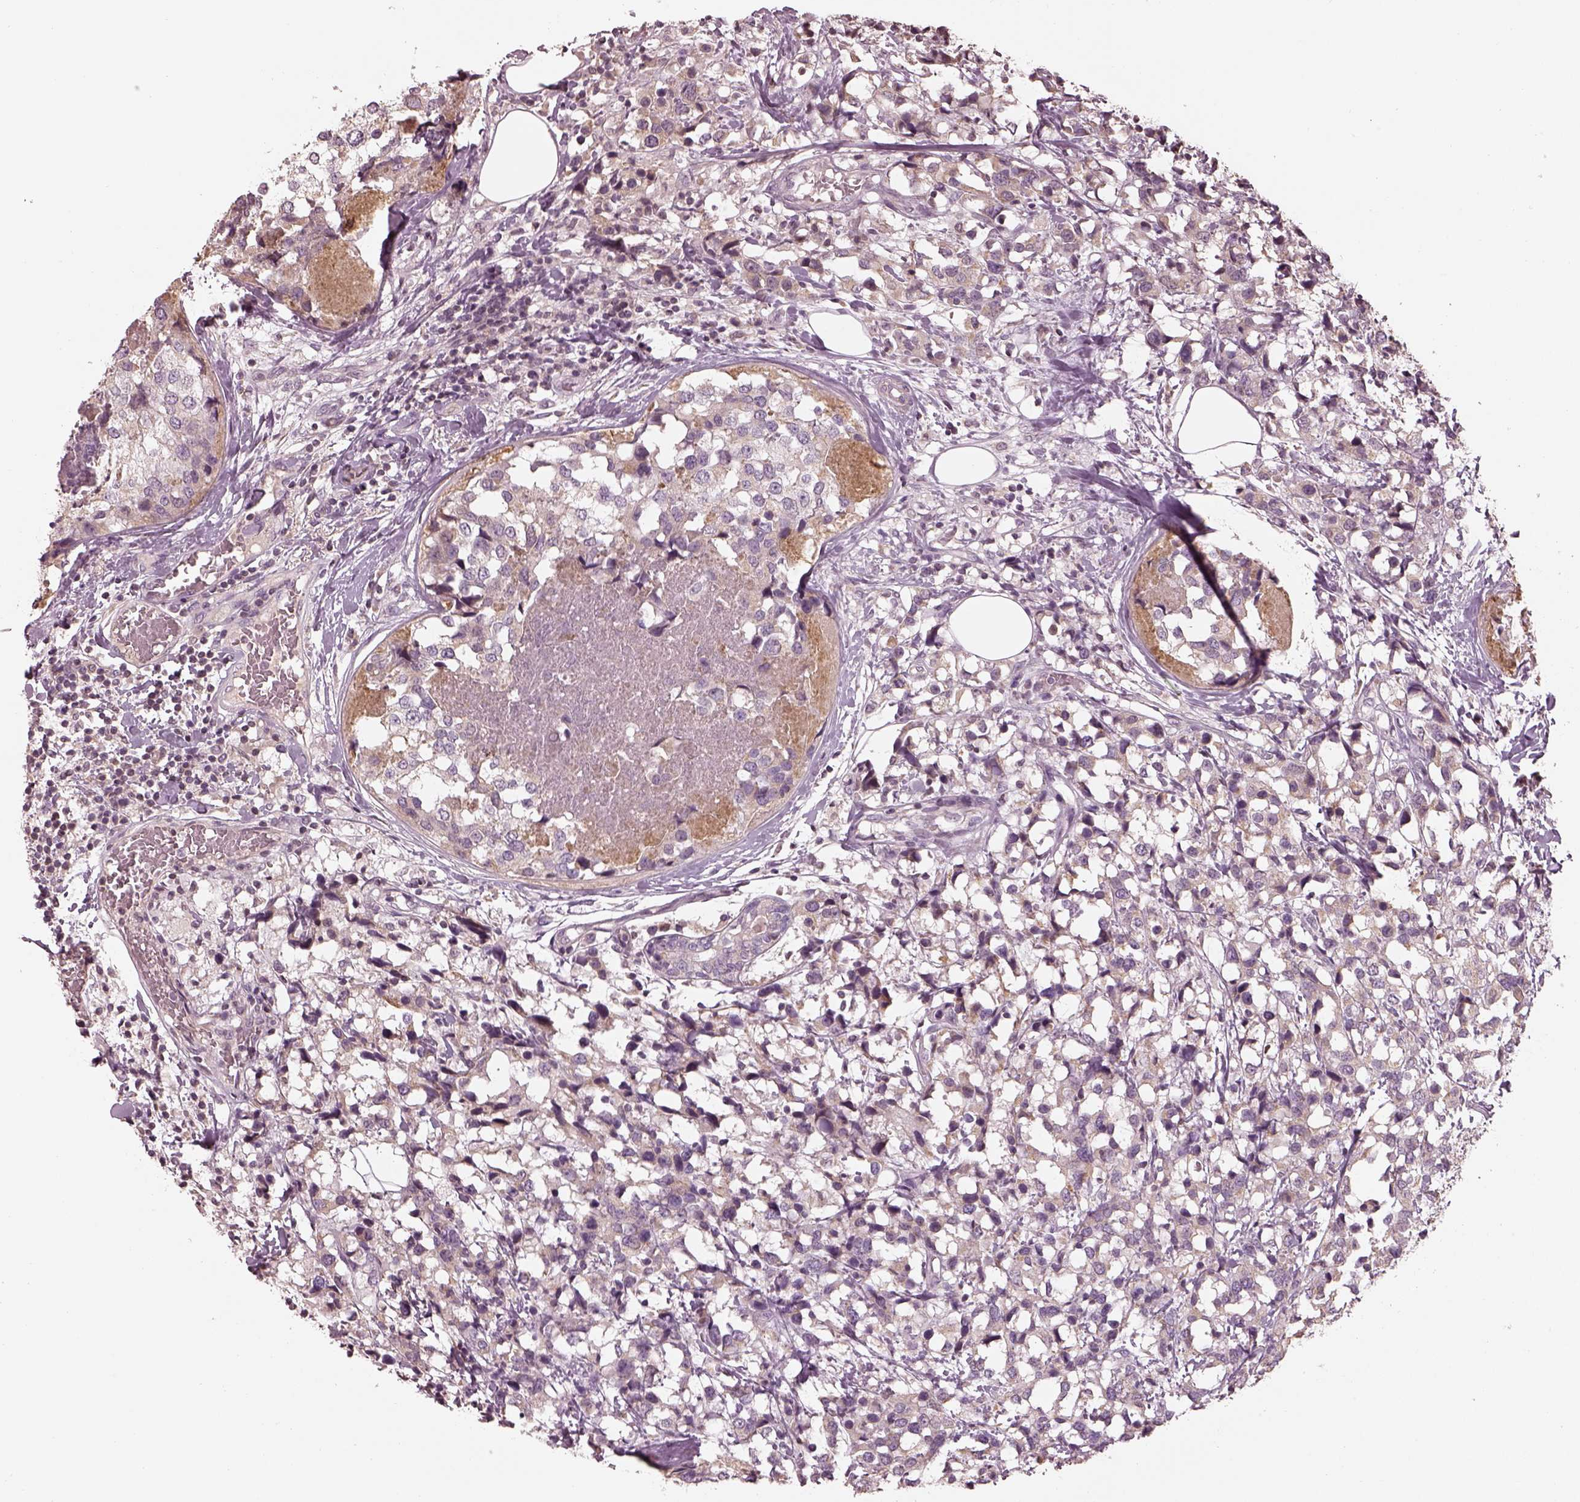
{"staining": {"intensity": "weak", "quantity": ">75%", "location": "cytoplasmic/membranous"}, "tissue": "breast cancer", "cell_type": "Tumor cells", "image_type": "cancer", "snomed": [{"axis": "morphology", "description": "Lobular carcinoma"}, {"axis": "topography", "description": "Breast"}], "caption": "Immunohistochemistry of human breast lobular carcinoma demonstrates low levels of weak cytoplasmic/membranous expression in approximately >75% of tumor cells. (Stains: DAB (3,3'-diaminobenzidine) in brown, nuclei in blue, Microscopy: brightfield microscopy at high magnification).", "gene": "TLX3", "patient": {"sex": "female", "age": 59}}